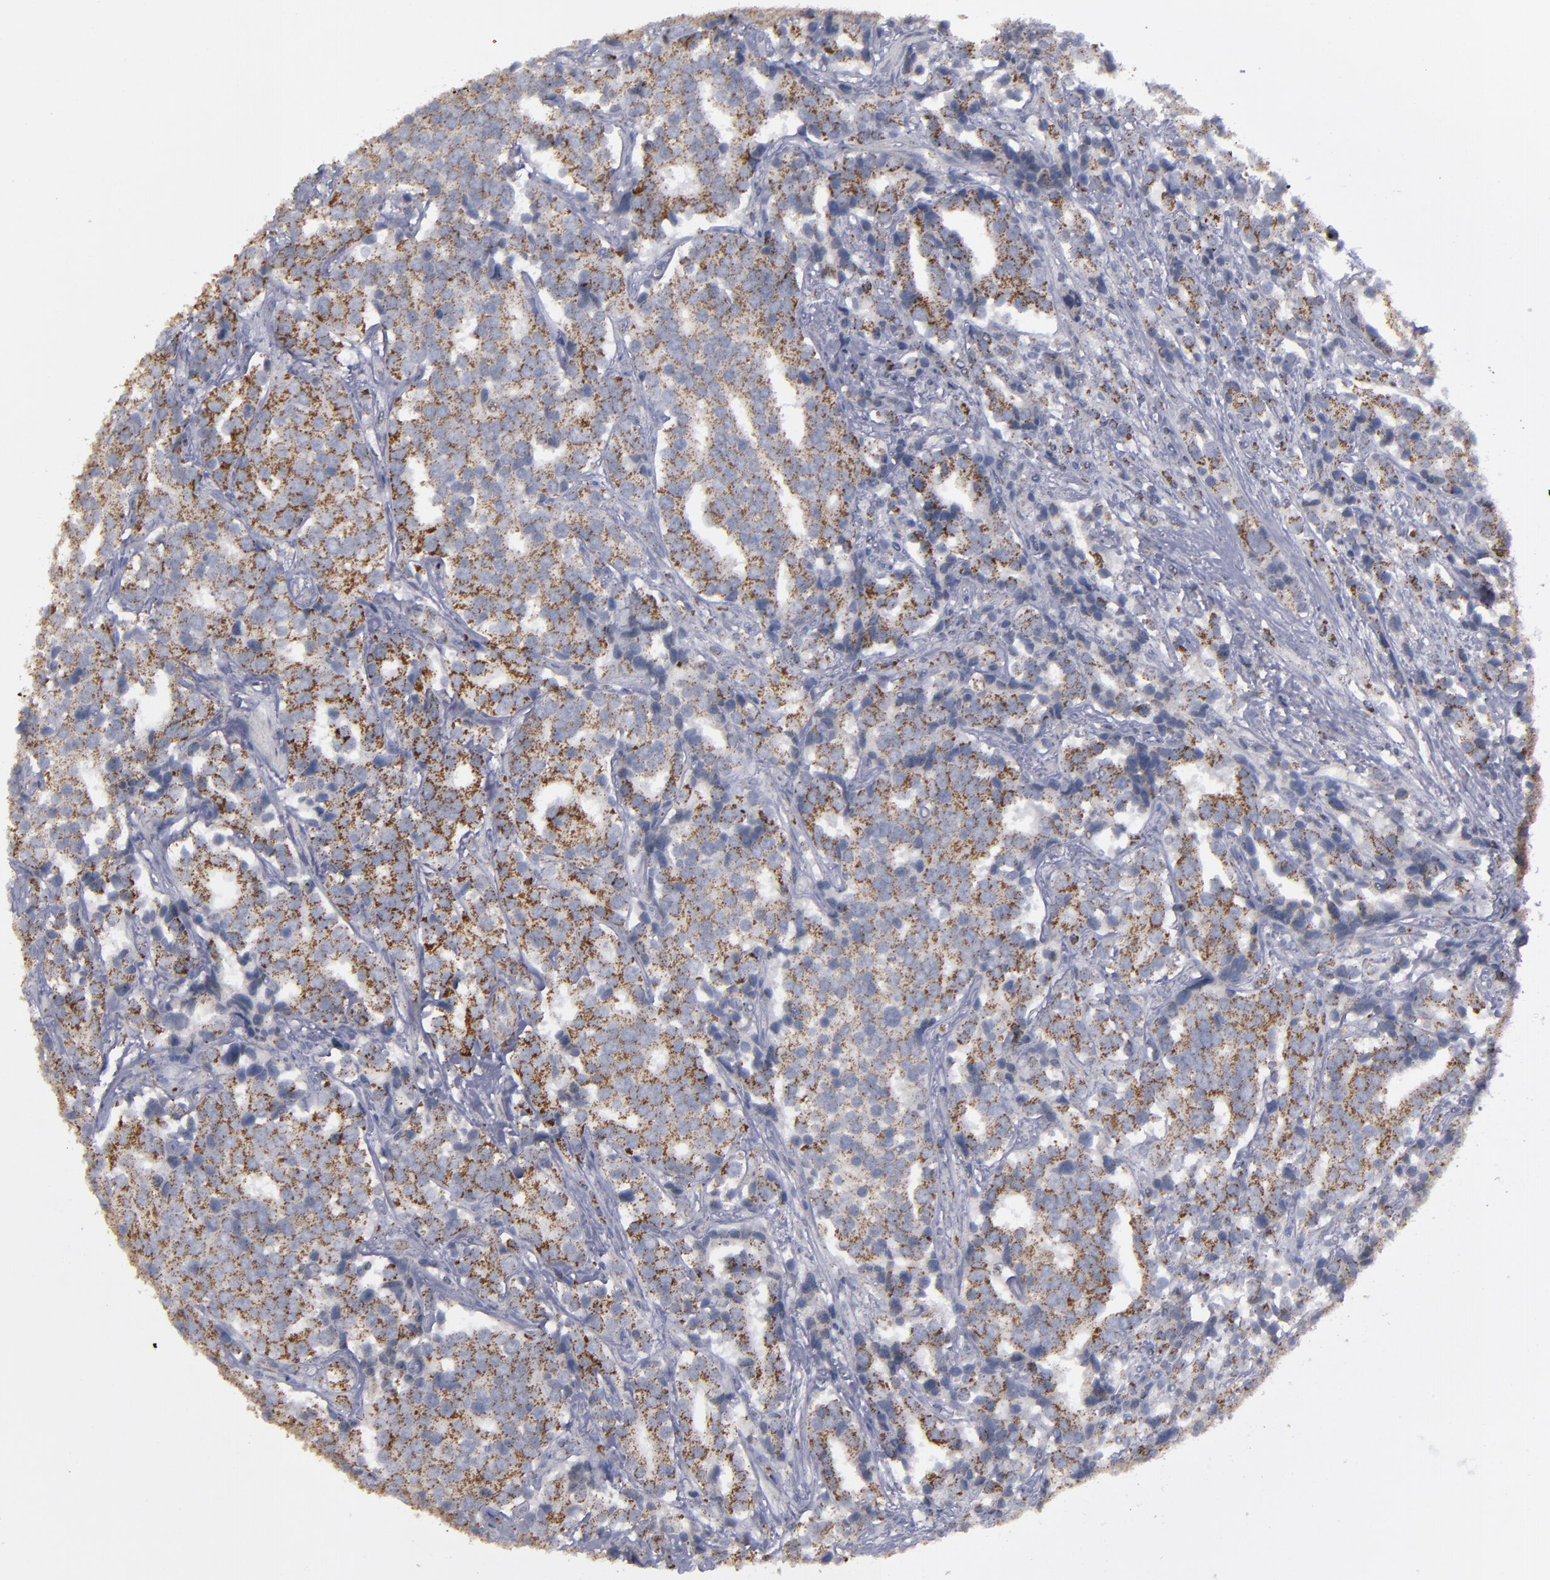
{"staining": {"intensity": "moderate", "quantity": ">75%", "location": "cytoplasmic/membranous"}, "tissue": "prostate cancer", "cell_type": "Tumor cells", "image_type": "cancer", "snomed": [{"axis": "morphology", "description": "Adenocarcinoma, High grade"}, {"axis": "topography", "description": "Prostate"}], "caption": "A high-resolution micrograph shows immunohistochemistry staining of prostate cancer, which shows moderate cytoplasmic/membranous staining in about >75% of tumor cells.", "gene": "MYOM2", "patient": {"sex": "male", "age": 71}}